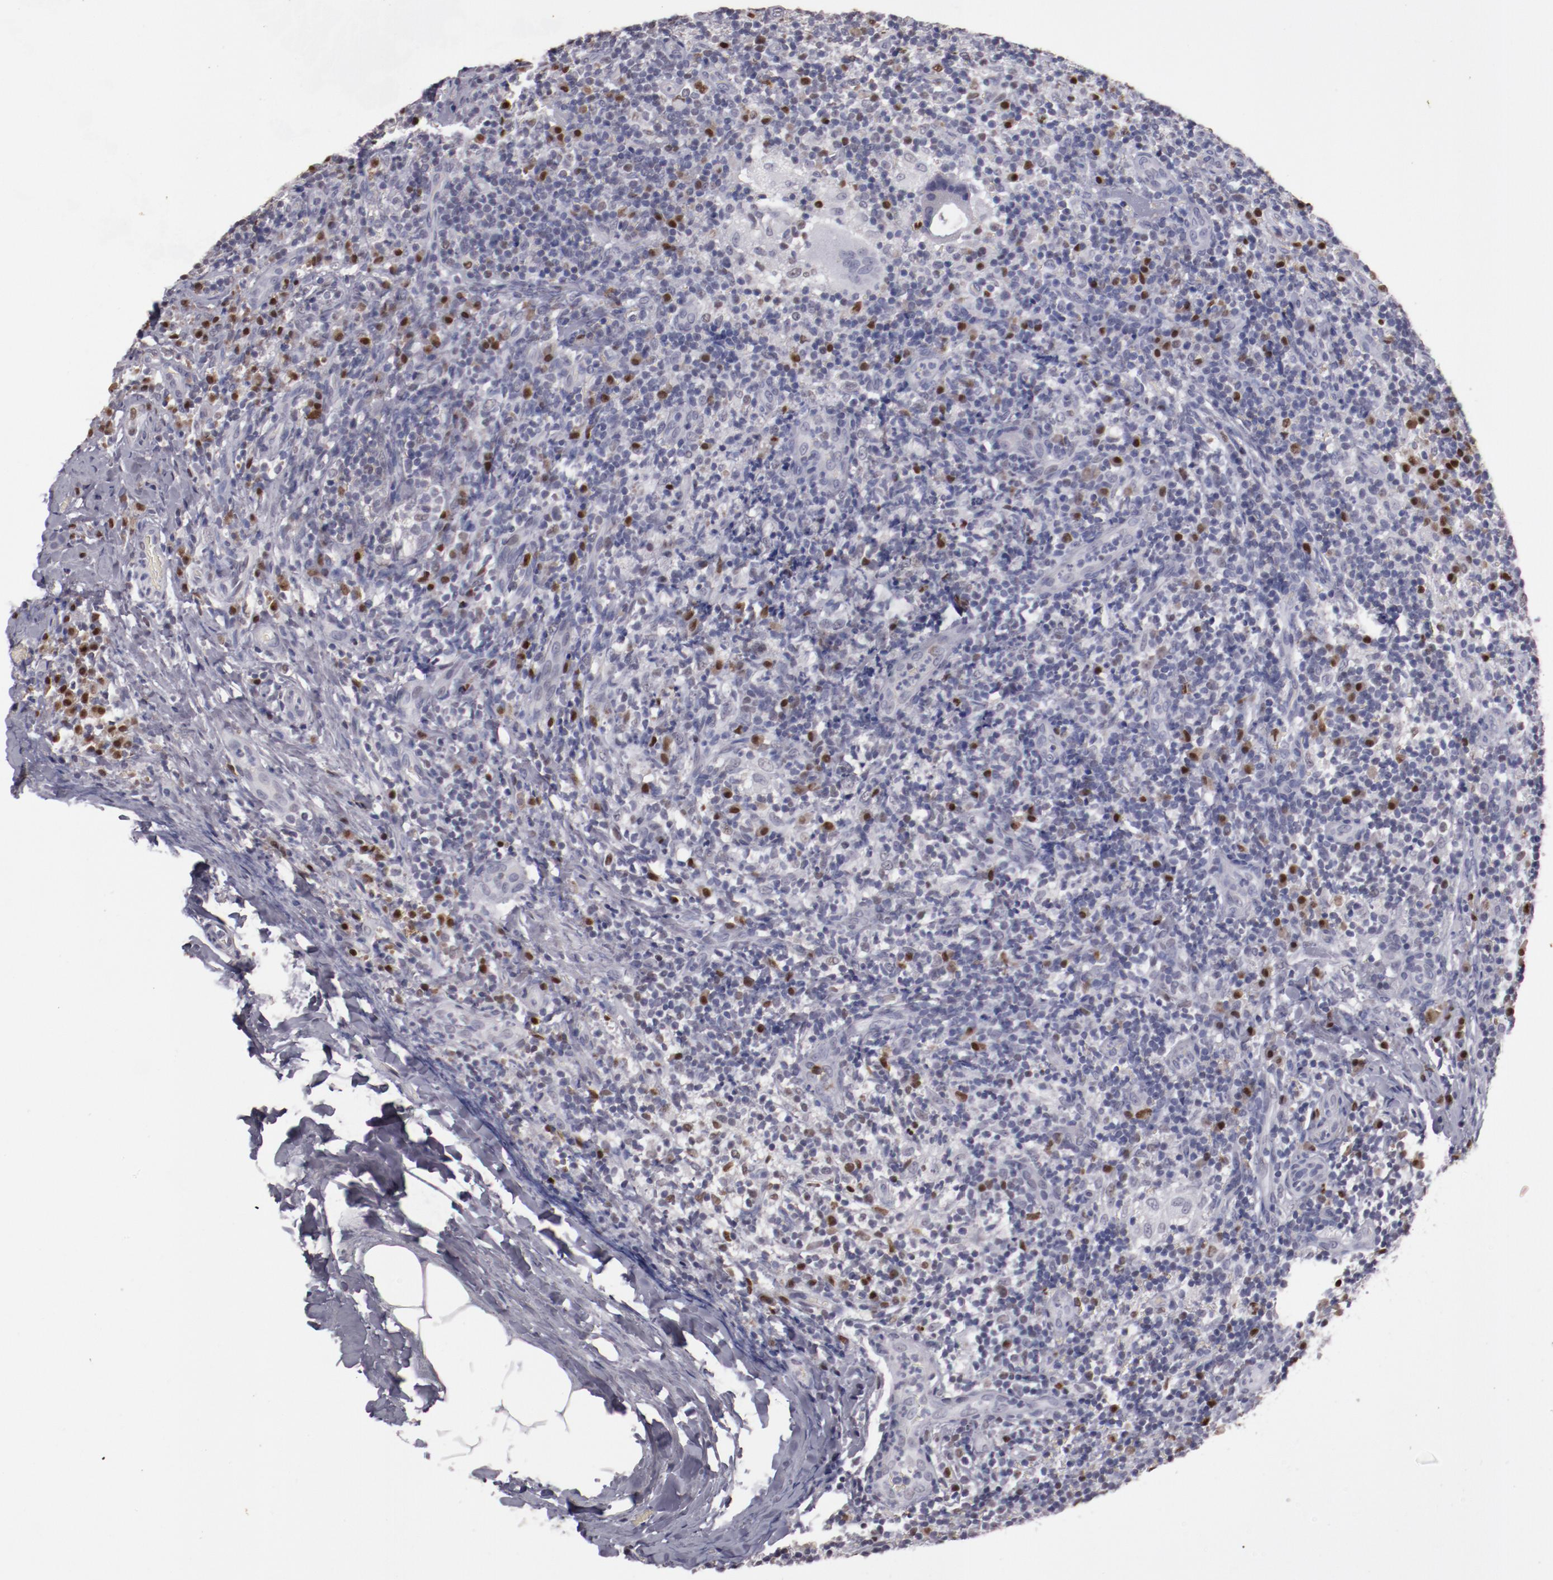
{"staining": {"intensity": "negative", "quantity": "none", "location": "none"}, "tissue": "lymph node", "cell_type": "Germinal center cells", "image_type": "normal", "snomed": [{"axis": "morphology", "description": "Normal tissue, NOS"}, {"axis": "morphology", "description": "Inflammation, NOS"}, {"axis": "topography", "description": "Lymph node"}], "caption": "IHC image of unremarkable lymph node stained for a protein (brown), which exhibits no staining in germinal center cells.", "gene": "IRF4", "patient": {"sex": "male", "age": 46}}